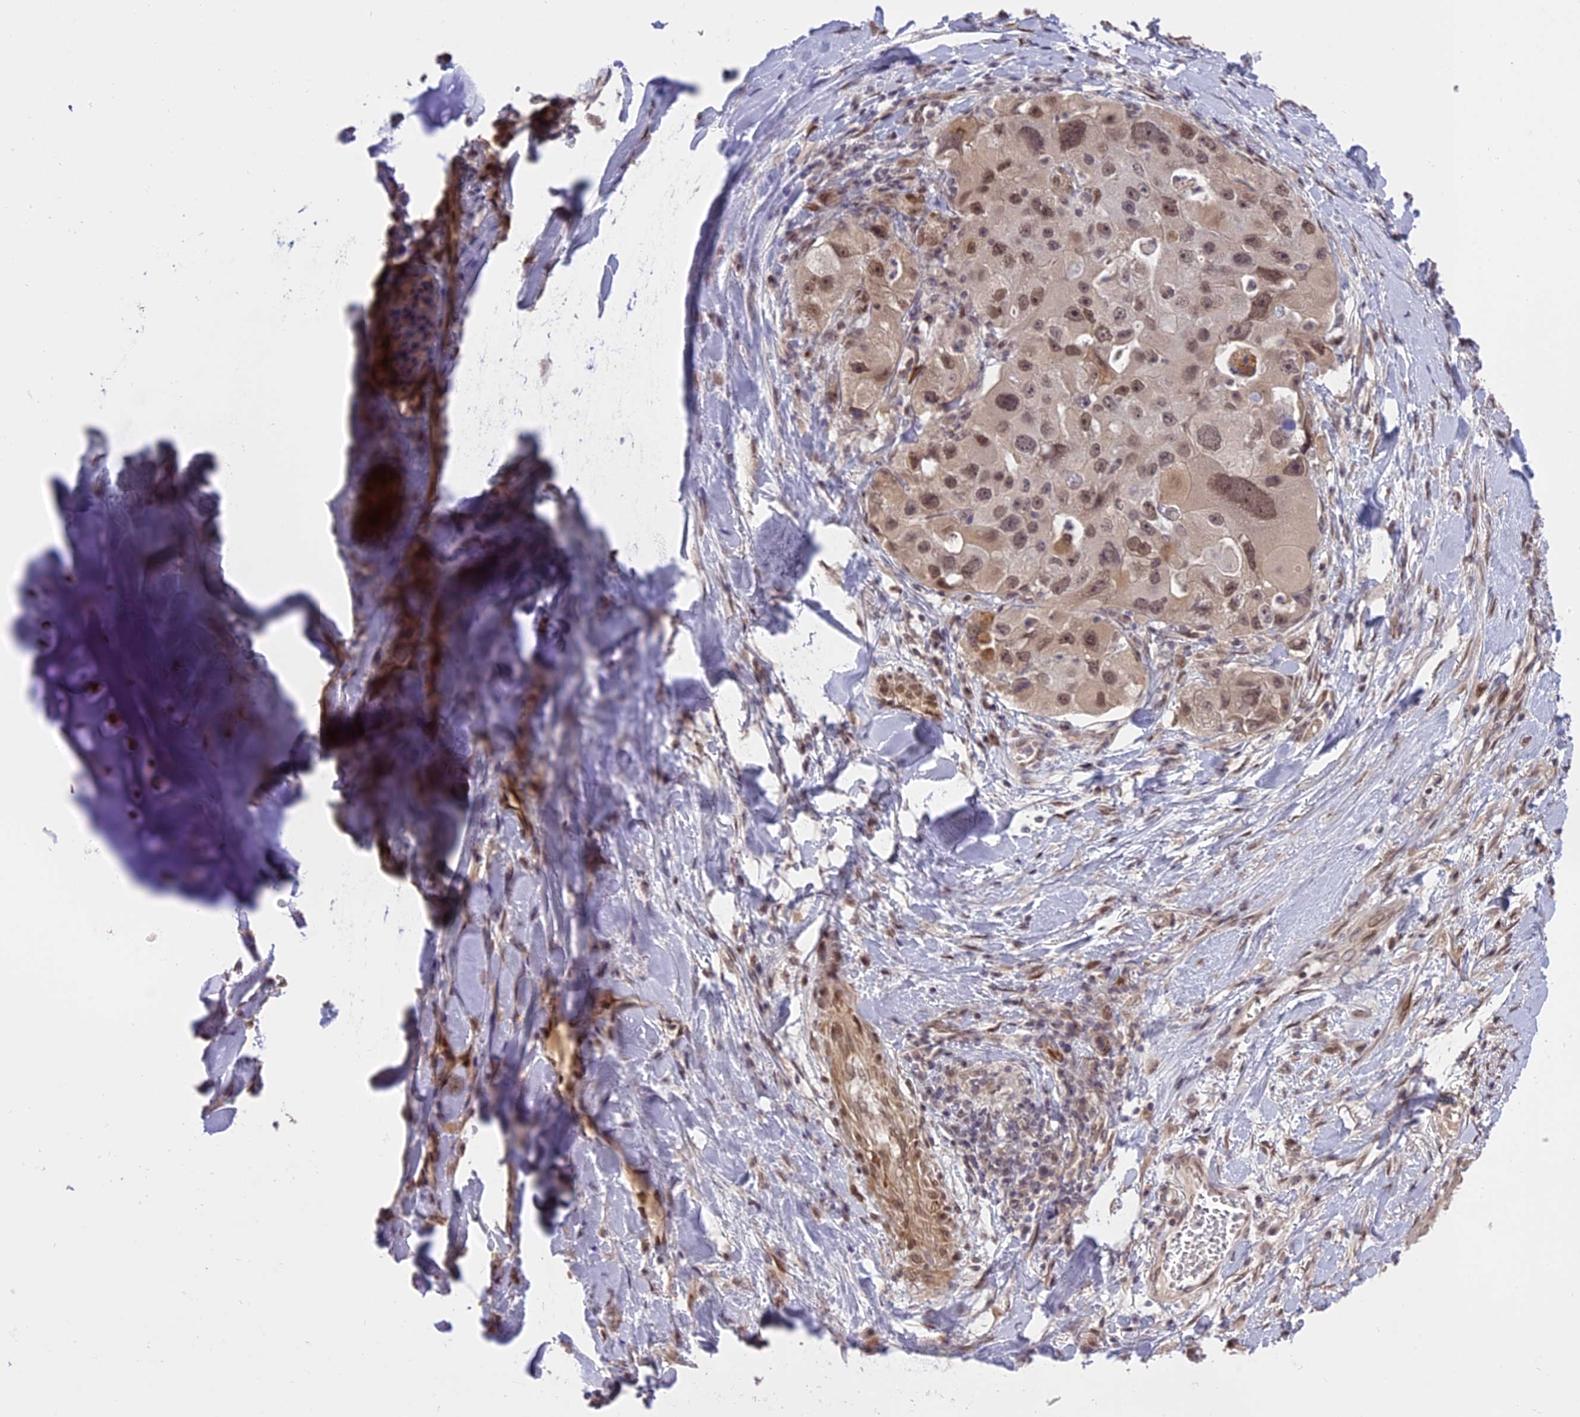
{"staining": {"intensity": "weak", "quantity": "<25%", "location": "nuclear"}, "tissue": "lung cancer", "cell_type": "Tumor cells", "image_type": "cancer", "snomed": [{"axis": "morphology", "description": "Adenocarcinoma, NOS"}, {"axis": "topography", "description": "Lung"}], "caption": "Human lung cancer (adenocarcinoma) stained for a protein using immunohistochemistry (IHC) demonstrates no staining in tumor cells.", "gene": "PRELID2", "patient": {"sex": "female", "age": 54}}